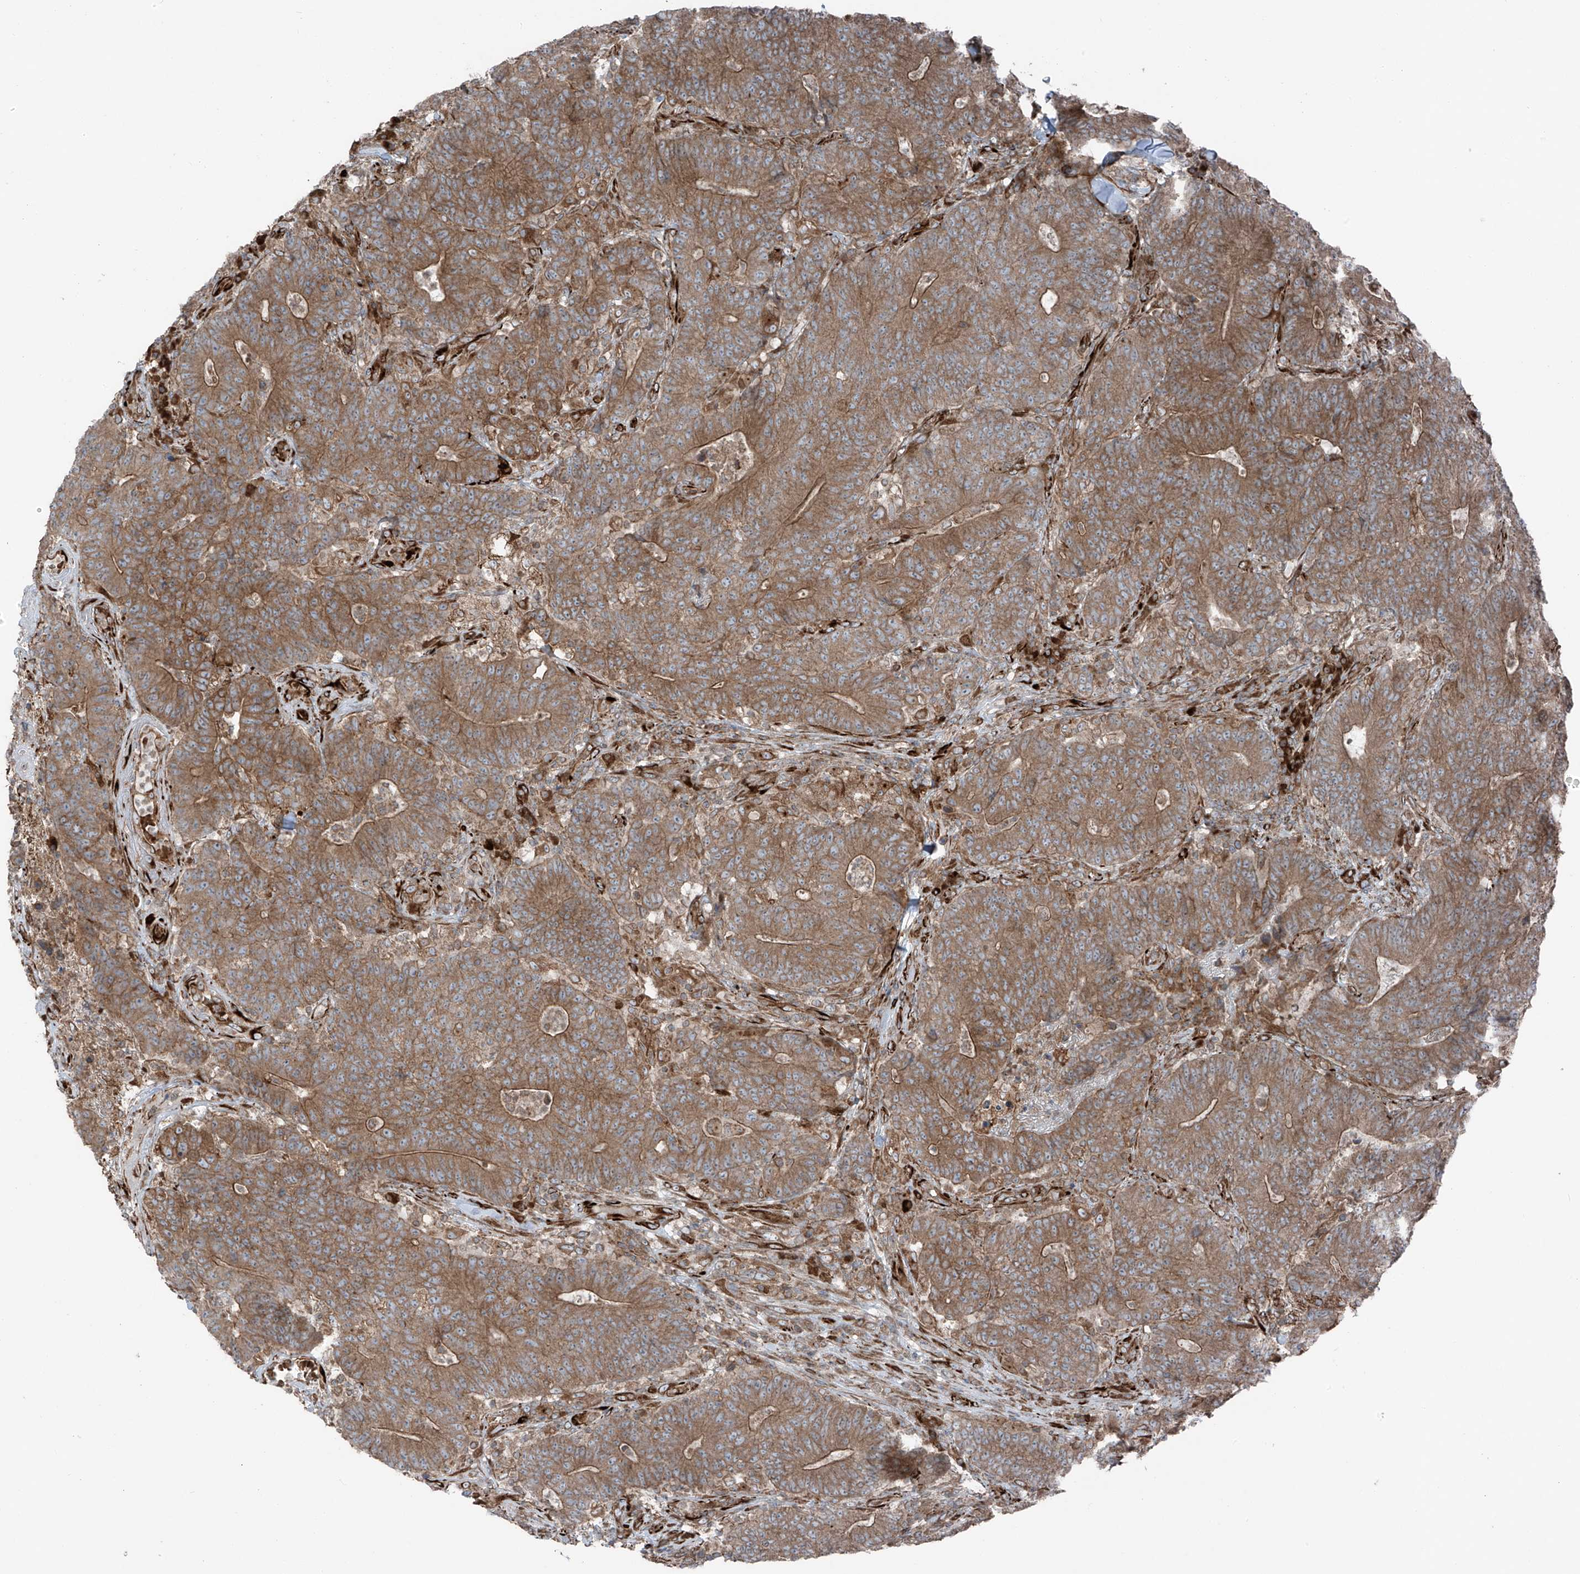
{"staining": {"intensity": "moderate", "quantity": ">75%", "location": "cytoplasmic/membranous"}, "tissue": "colorectal cancer", "cell_type": "Tumor cells", "image_type": "cancer", "snomed": [{"axis": "morphology", "description": "Normal tissue, NOS"}, {"axis": "morphology", "description": "Adenocarcinoma, NOS"}, {"axis": "topography", "description": "Colon"}], "caption": "There is medium levels of moderate cytoplasmic/membranous positivity in tumor cells of colorectal adenocarcinoma, as demonstrated by immunohistochemical staining (brown color).", "gene": "ERLEC1", "patient": {"sex": "female", "age": 75}}